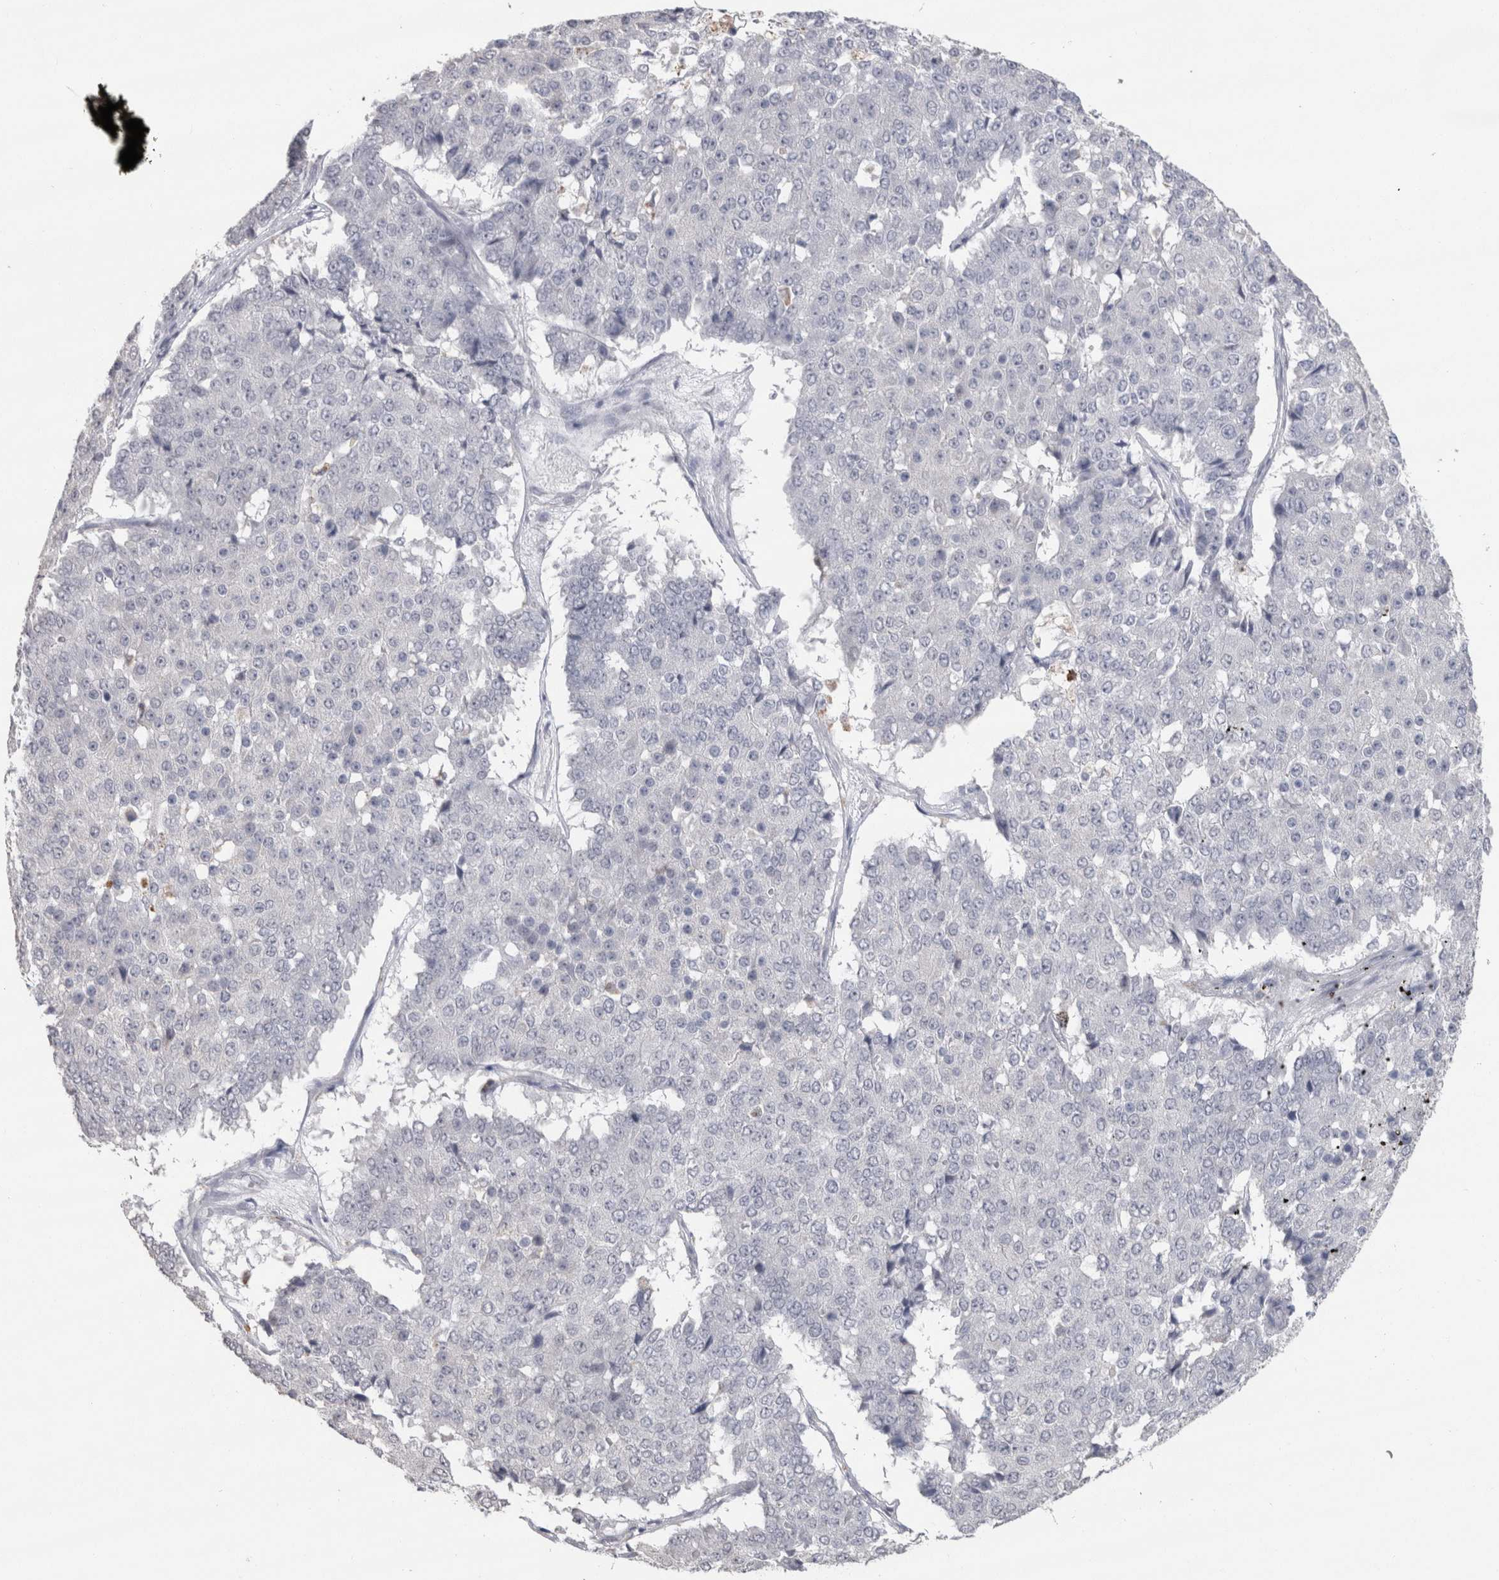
{"staining": {"intensity": "negative", "quantity": "none", "location": "none"}, "tissue": "pancreatic cancer", "cell_type": "Tumor cells", "image_type": "cancer", "snomed": [{"axis": "morphology", "description": "Adenocarcinoma, NOS"}, {"axis": "topography", "description": "Pancreas"}], "caption": "Pancreatic cancer was stained to show a protein in brown. There is no significant positivity in tumor cells.", "gene": "CDH17", "patient": {"sex": "male", "age": 50}}